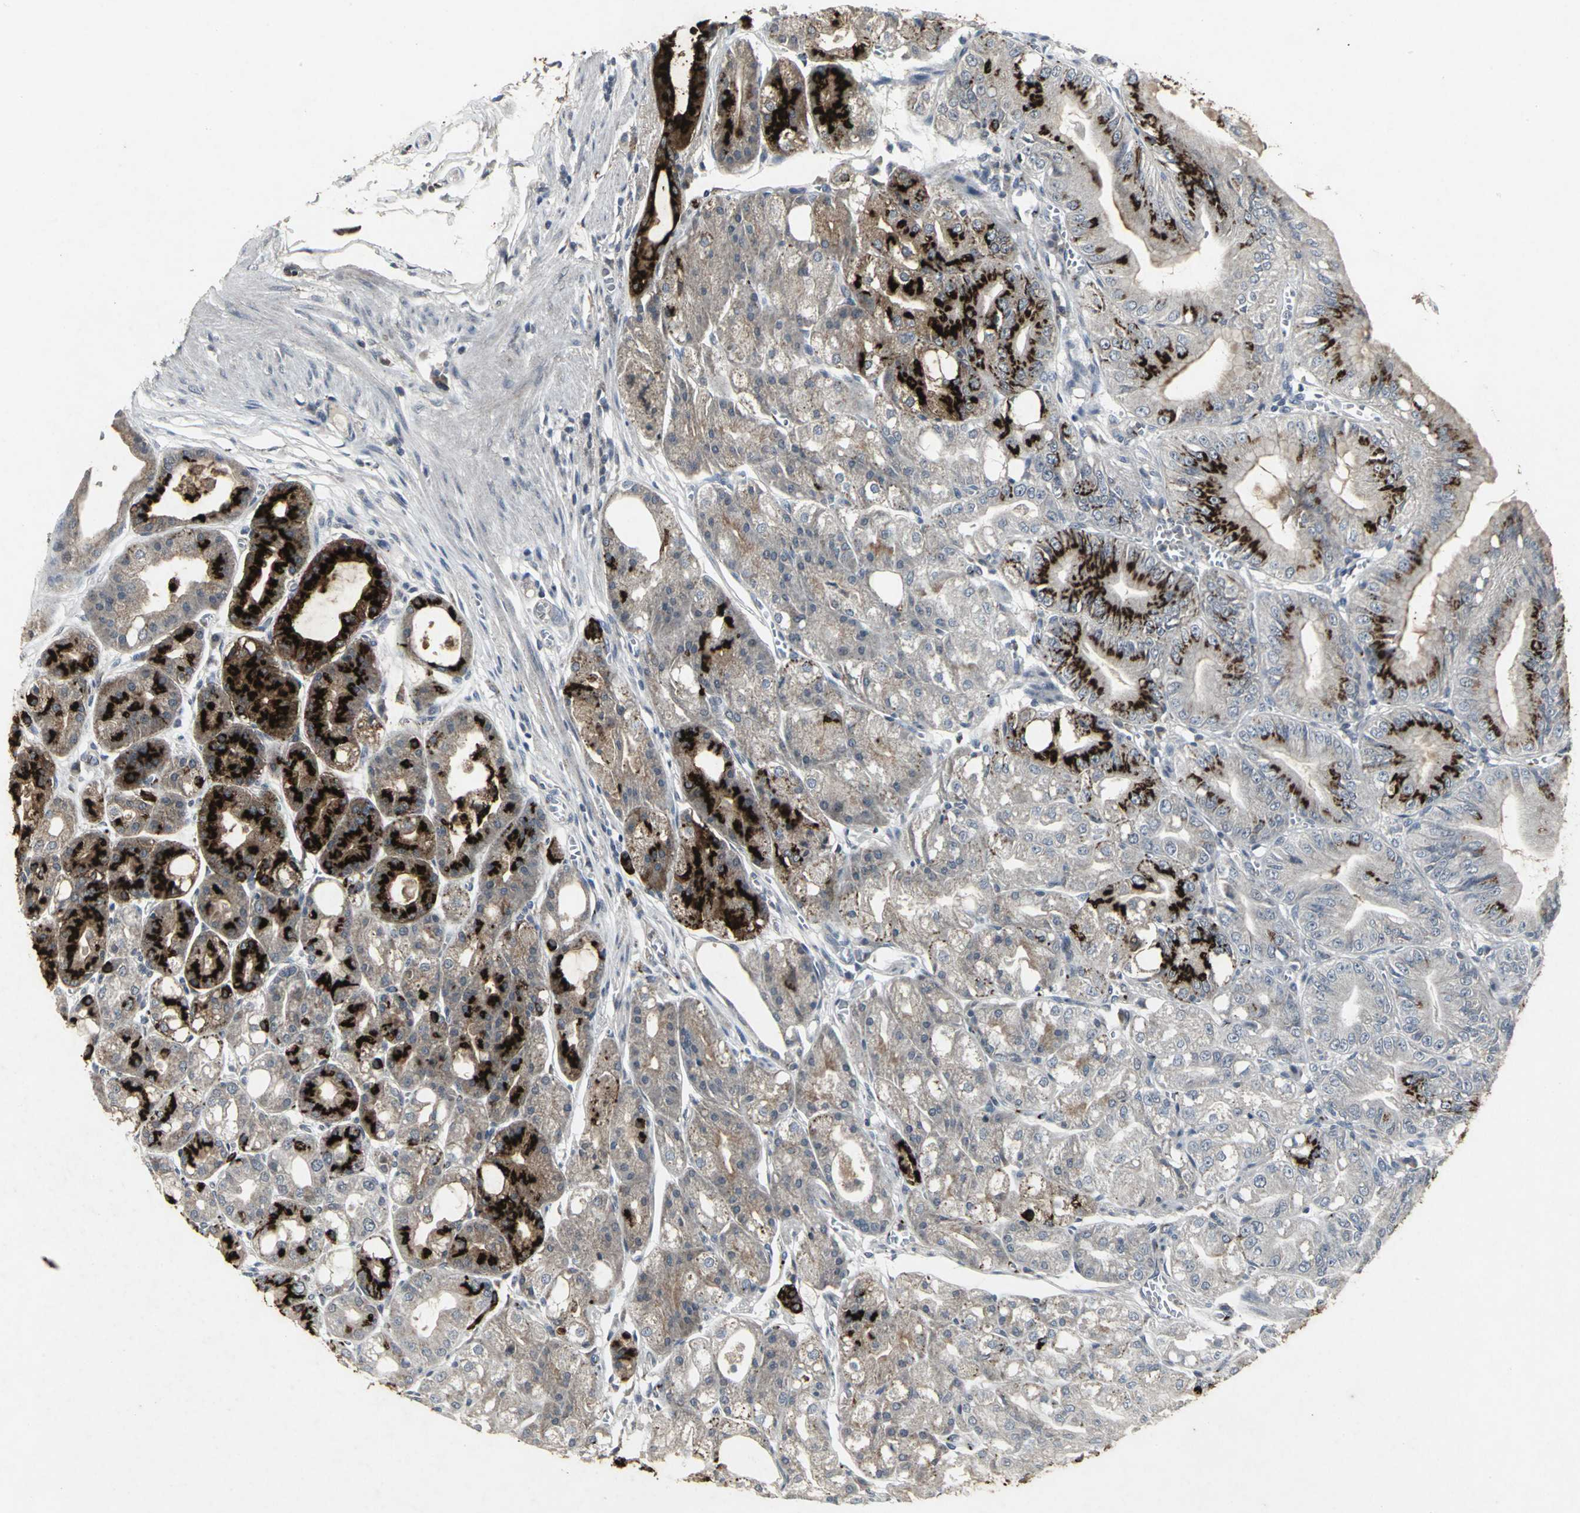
{"staining": {"intensity": "strong", "quantity": "25%-75%", "location": "cytoplasmic/membranous"}, "tissue": "stomach", "cell_type": "Glandular cells", "image_type": "normal", "snomed": [{"axis": "morphology", "description": "Normal tissue, NOS"}, {"axis": "topography", "description": "Stomach, lower"}], "caption": "Brown immunohistochemical staining in benign human stomach displays strong cytoplasmic/membranous expression in approximately 25%-75% of glandular cells. (DAB (3,3'-diaminobenzidine) = brown stain, brightfield microscopy at high magnification).", "gene": "BMP4", "patient": {"sex": "male", "age": 71}}